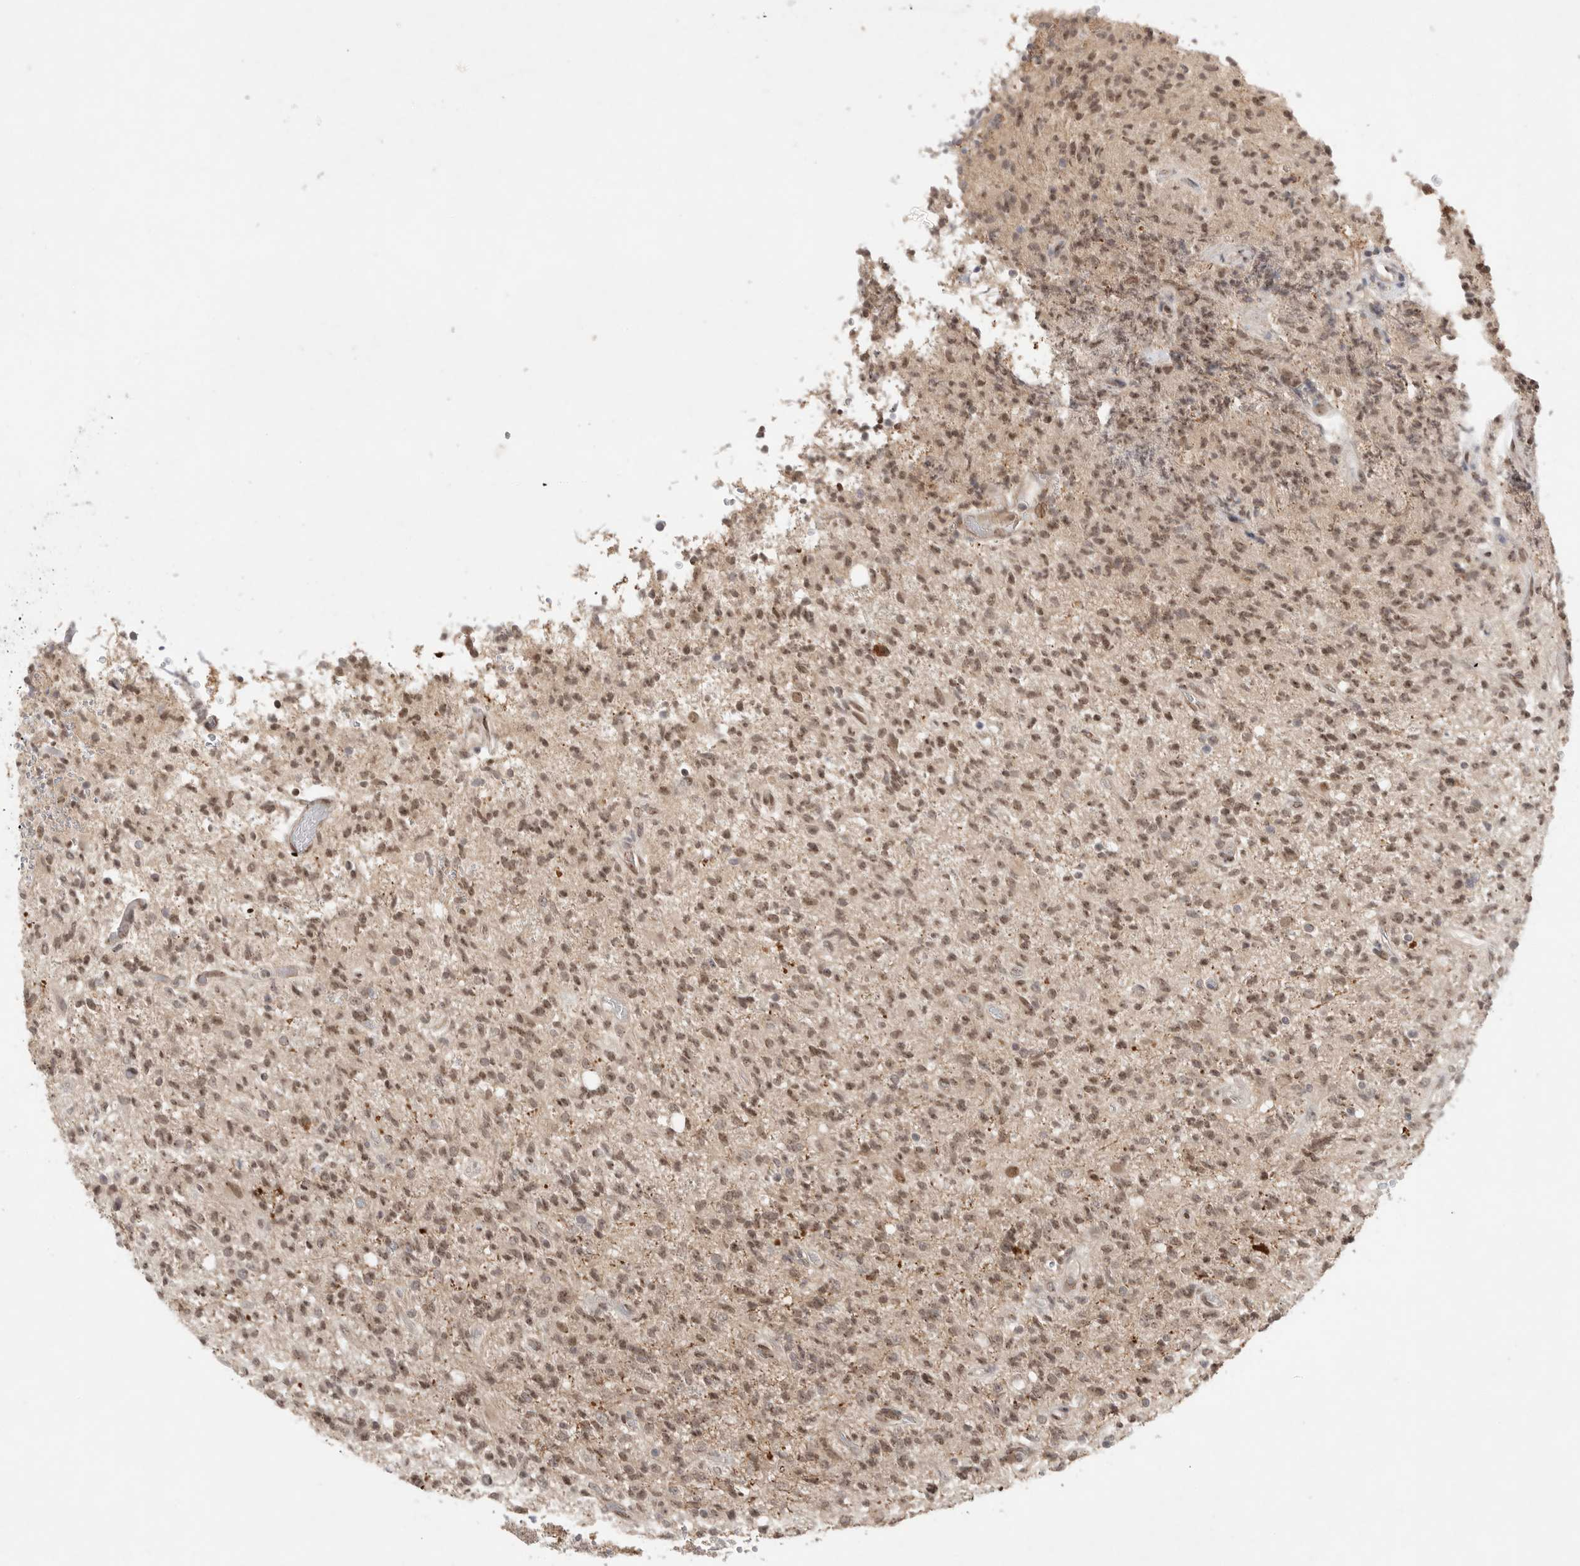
{"staining": {"intensity": "moderate", "quantity": ">75%", "location": "nuclear"}, "tissue": "glioma", "cell_type": "Tumor cells", "image_type": "cancer", "snomed": [{"axis": "morphology", "description": "Glioma, malignant, High grade"}, {"axis": "topography", "description": "Brain"}], "caption": "Brown immunohistochemical staining in malignant high-grade glioma shows moderate nuclear positivity in about >75% of tumor cells. The protein is stained brown, and the nuclei are stained in blue (DAB IHC with brightfield microscopy, high magnification).", "gene": "LEMD3", "patient": {"sex": "female", "age": 57}}